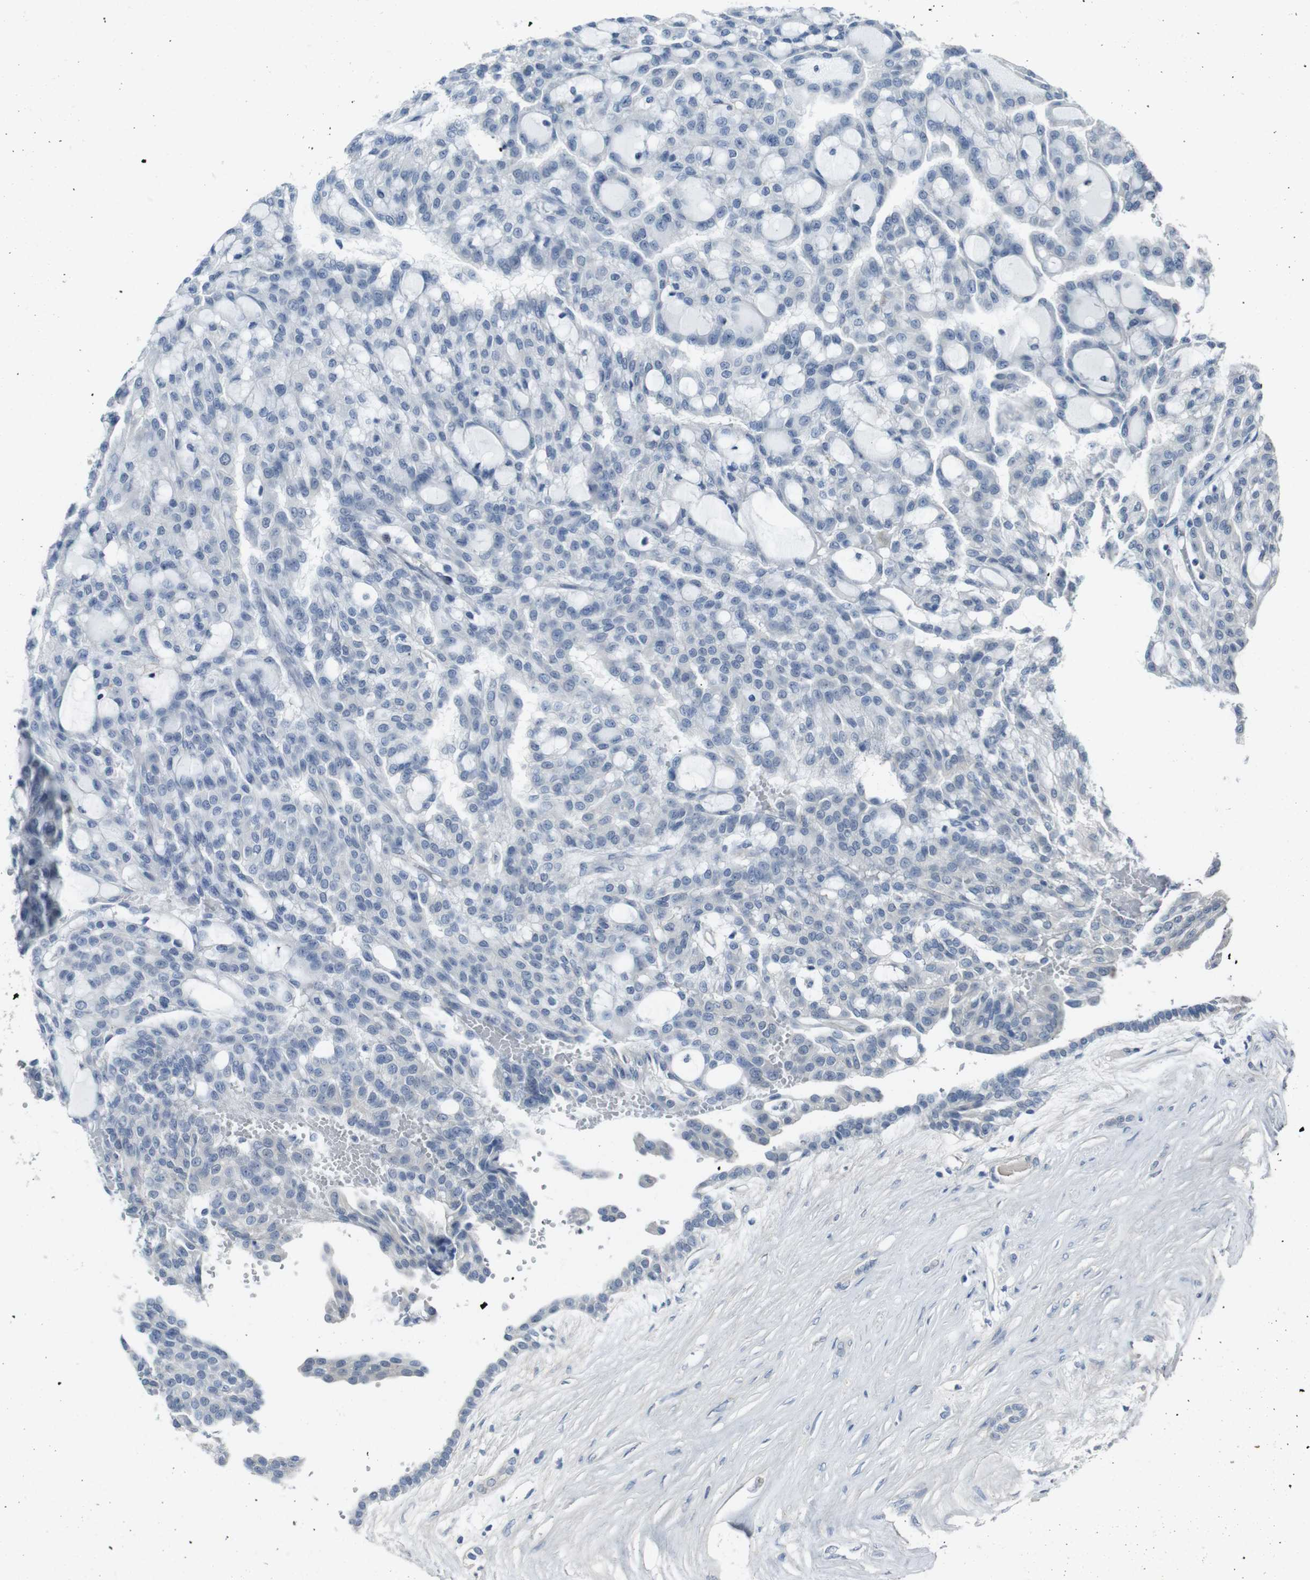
{"staining": {"intensity": "negative", "quantity": "none", "location": "none"}, "tissue": "renal cancer", "cell_type": "Tumor cells", "image_type": "cancer", "snomed": [{"axis": "morphology", "description": "Adenocarcinoma, NOS"}, {"axis": "topography", "description": "Kidney"}], "caption": "A histopathology image of renal cancer stained for a protein exhibits no brown staining in tumor cells.", "gene": "ENTPD7", "patient": {"sex": "male", "age": 63}}